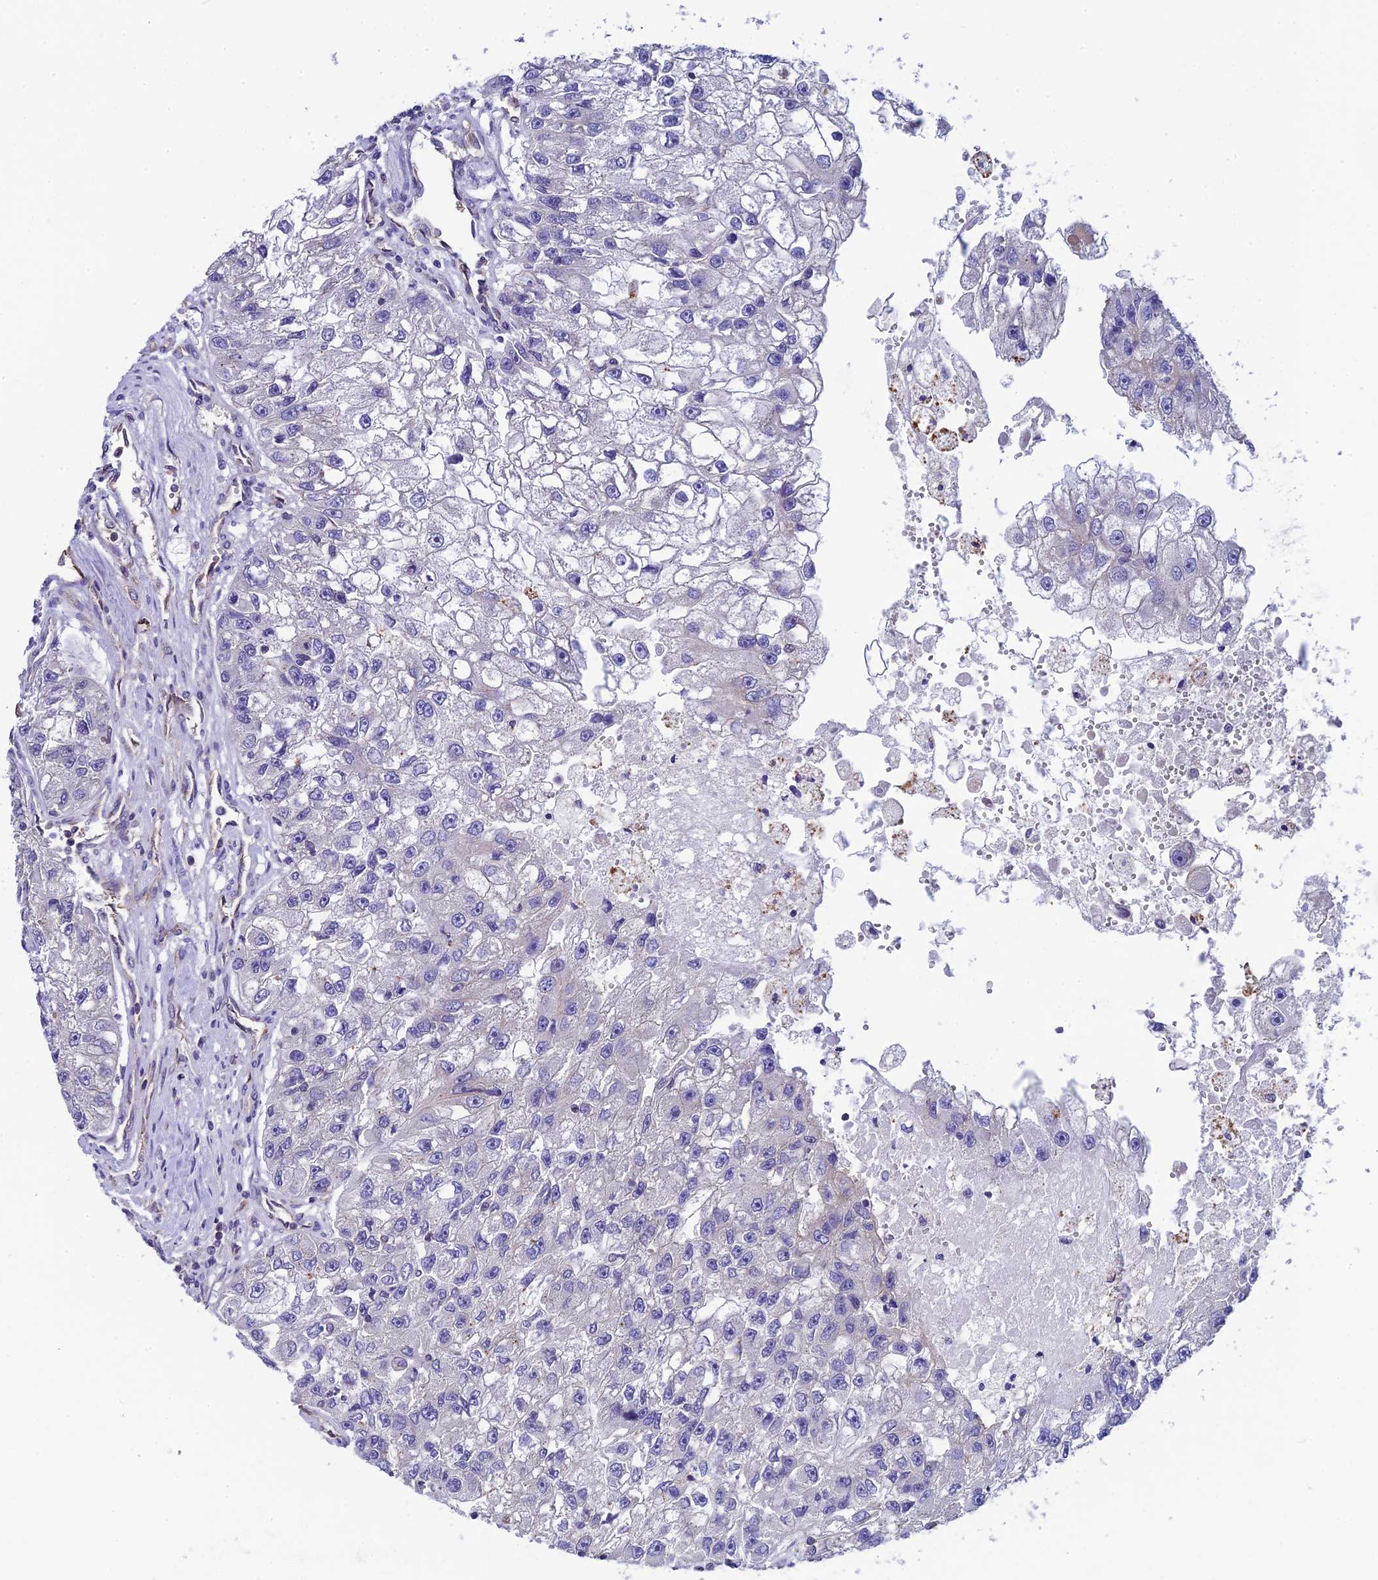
{"staining": {"intensity": "negative", "quantity": "none", "location": "none"}, "tissue": "renal cancer", "cell_type": "Tumor cells", "image_type": "cancer", "snomed": [{"axis": "morphology", "description": "Adenocarcinoma, NOS"}, {"axis": "topography", "description": "Kidney"}], "caption": "Immunohistochemical staining of renal adenocarcinoma reveals no significant expression in tumor cells.", "gene": "PPFIA3", "patient": {"sex": "male", "age": 63}}